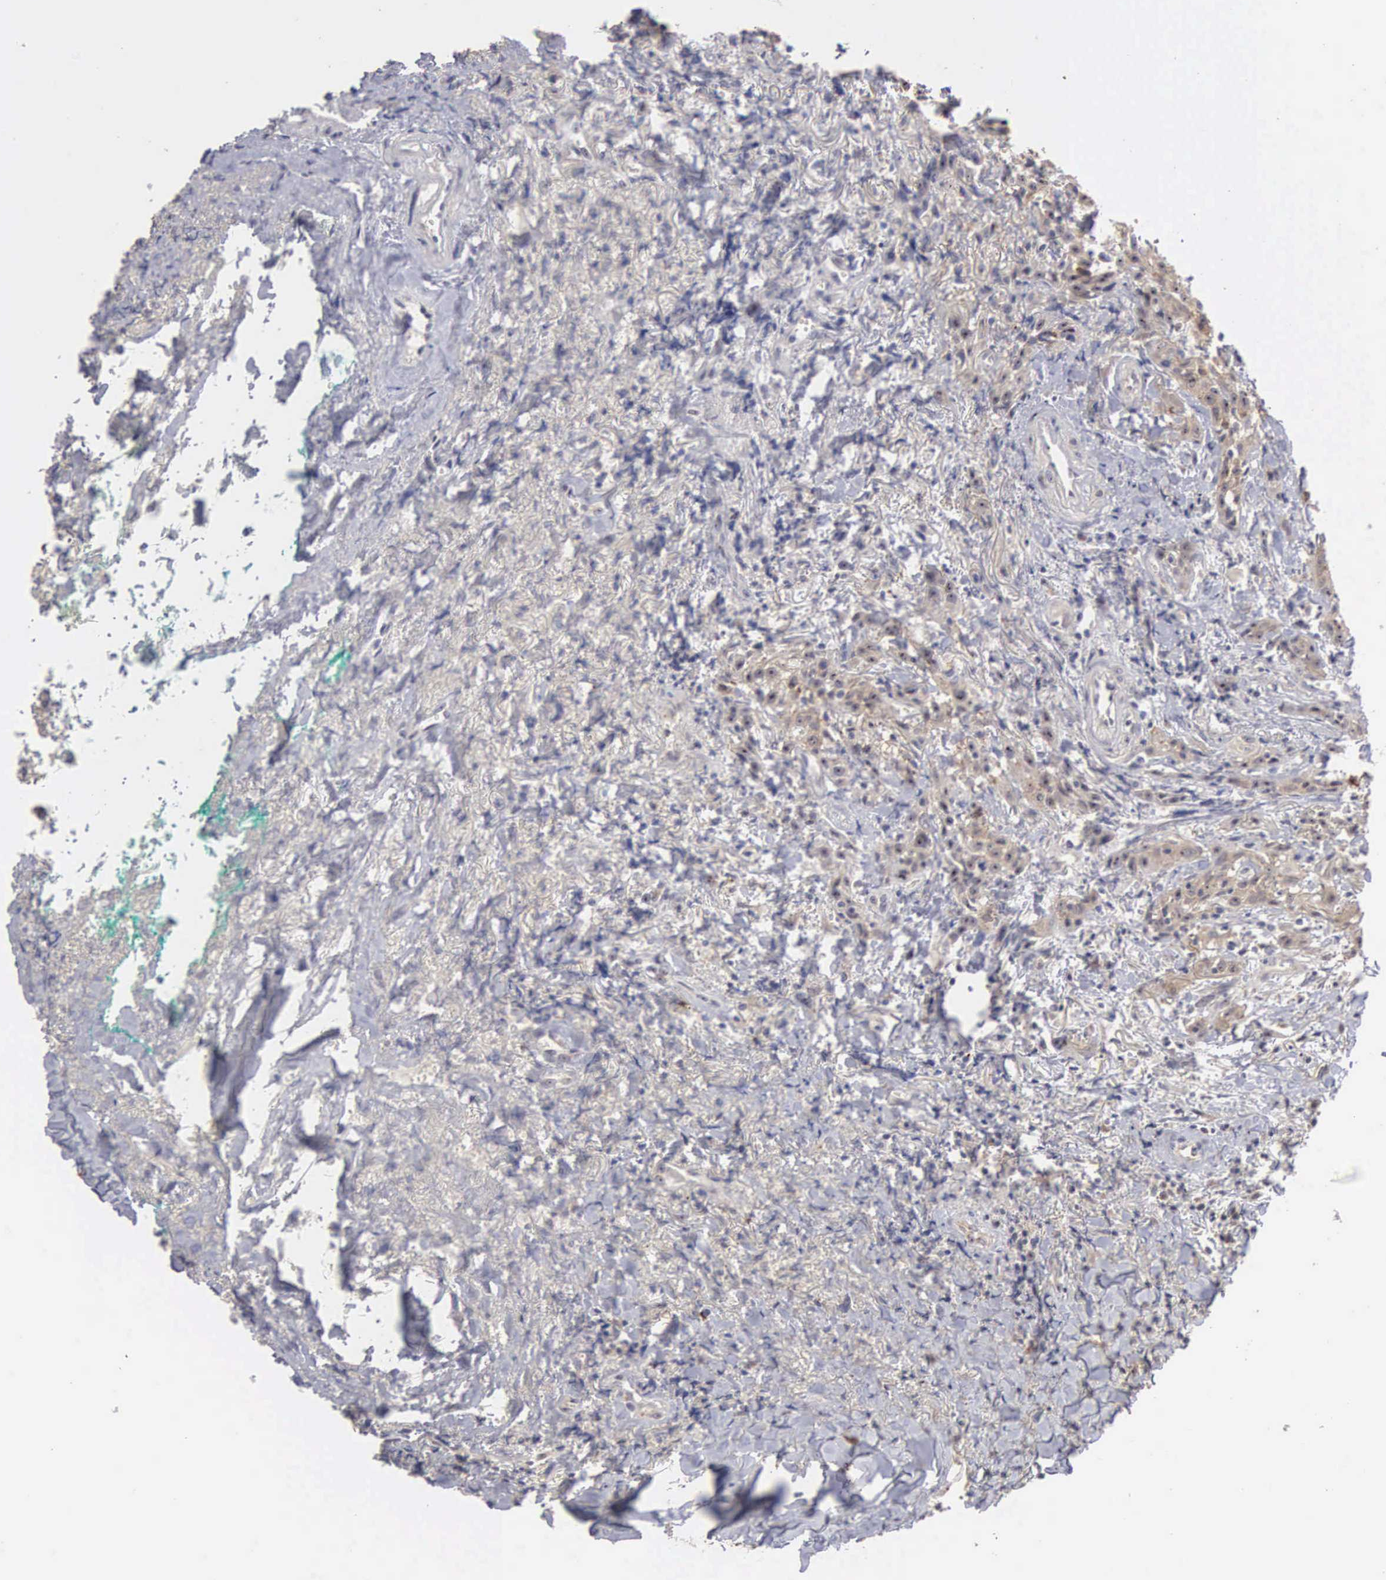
{"staining": {"intensity": "moderate", "quantity": ">75%", "location": "cytoplasmic/membranous"}, "tissue": "head and neck cancer", "cell_type": "Tumor cells", "image_type": "cancer", "snomed": [{"axis": "morphology", "description": "Squamous cell carcinoma, NOS"}, {"axis": "topography", "description": "Oral tissue"}, {"axis": "topography", "description": "Head-Neck"}], "caption": "Moderate cytoplasmic/membranous positivity for a protein is present in approximately >75% of tumor cells of head and neck cancer using immunohistochemistry (IHC).", "gene": "AMN", "patient": {"sex": "female", "age": 82}}